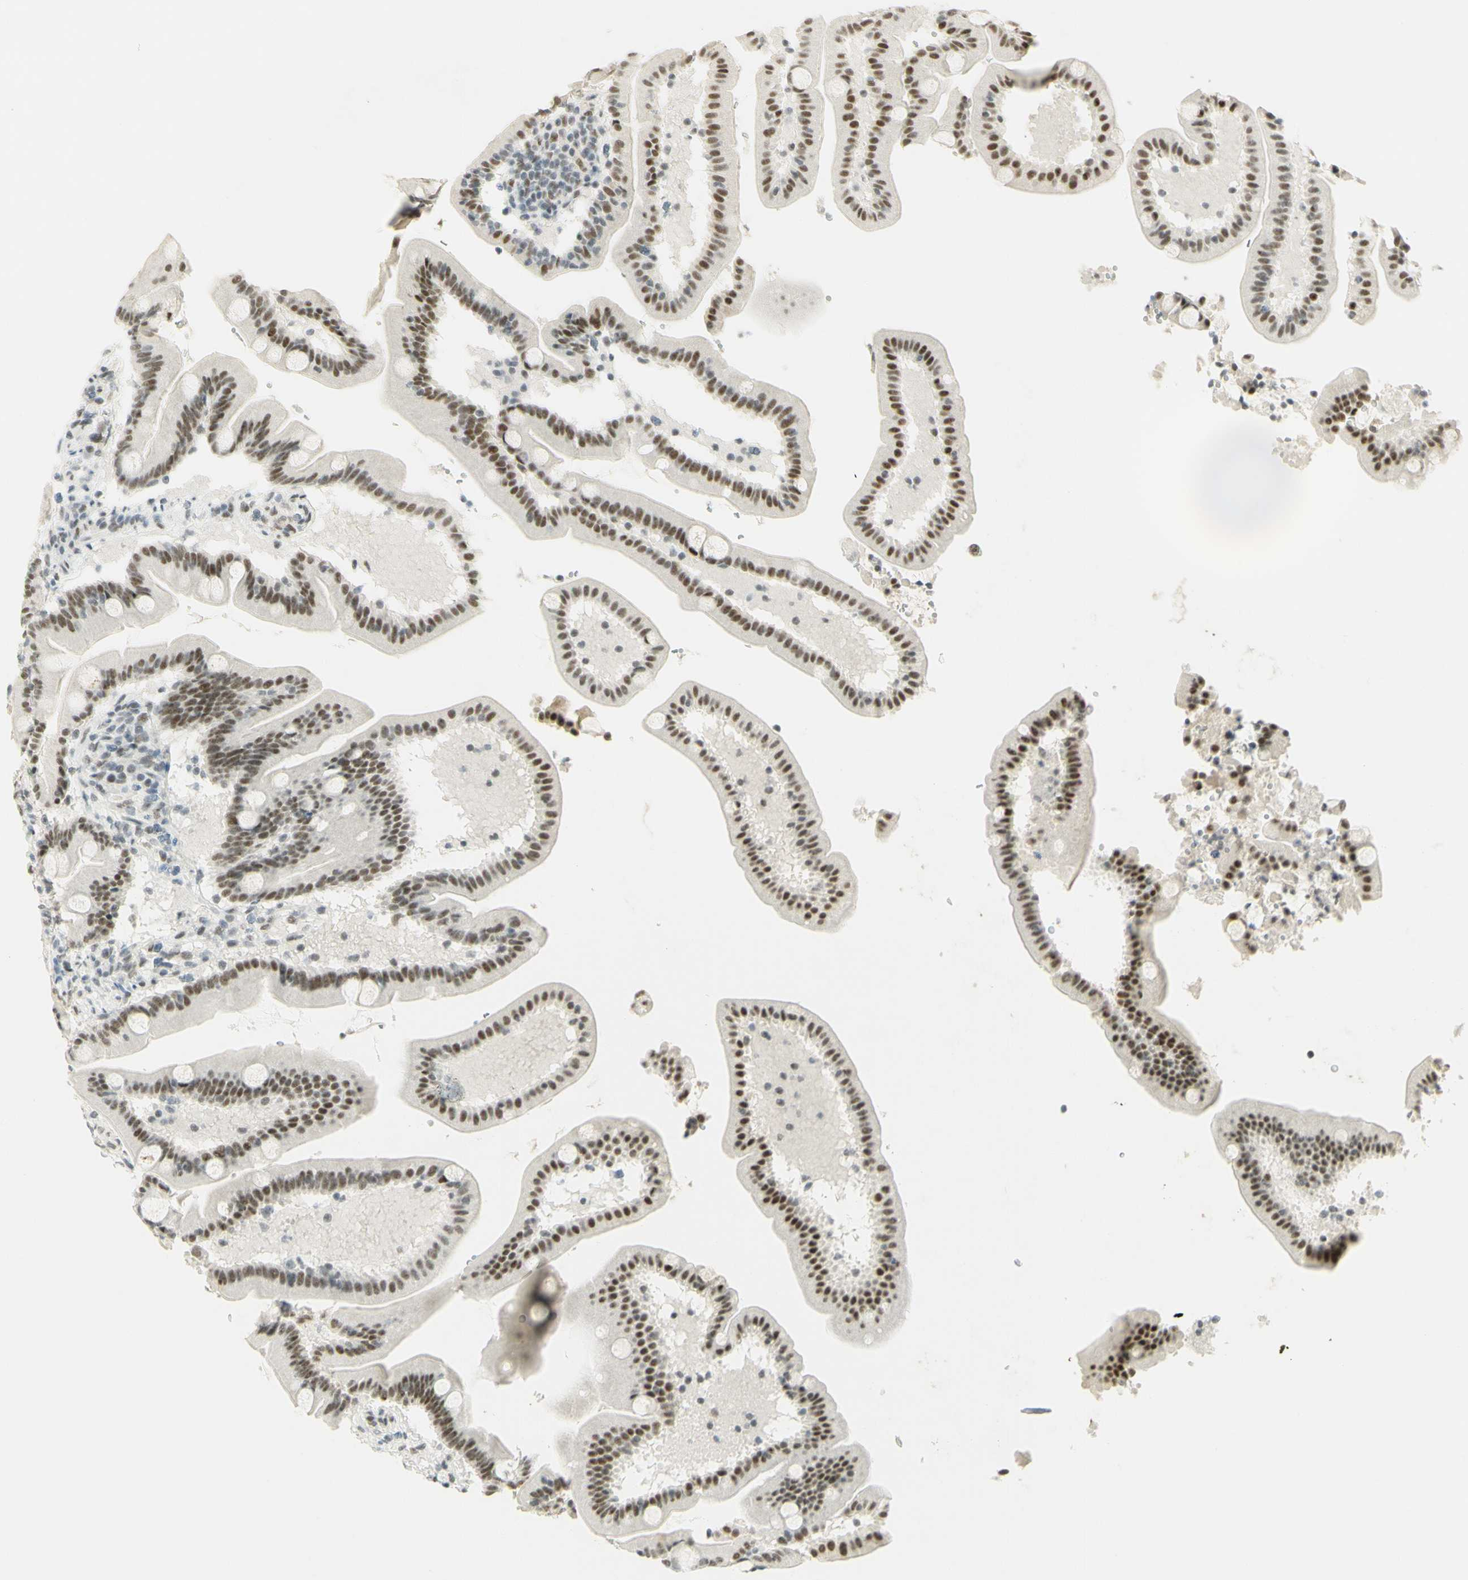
{"staining": {"intensity": "moderate", "quantity": ">75%", "location": "nuclear"}, "tissue": "duodenum", "cell_type": "Glandular cells", "image_type": "normal", "snomed": [{"axis": "morphology", "description": "Normal tissue, NOS"}, {"axis": "topography", "description": "Duodenum"}], "caption": "IHC (DAB) staining of unremarkable human duodenum shows moderate nuclear protein expression in approximately >75% of glandular cells.", "gene": "PMS2", "patient": {"sex": "male", "age": 54}}